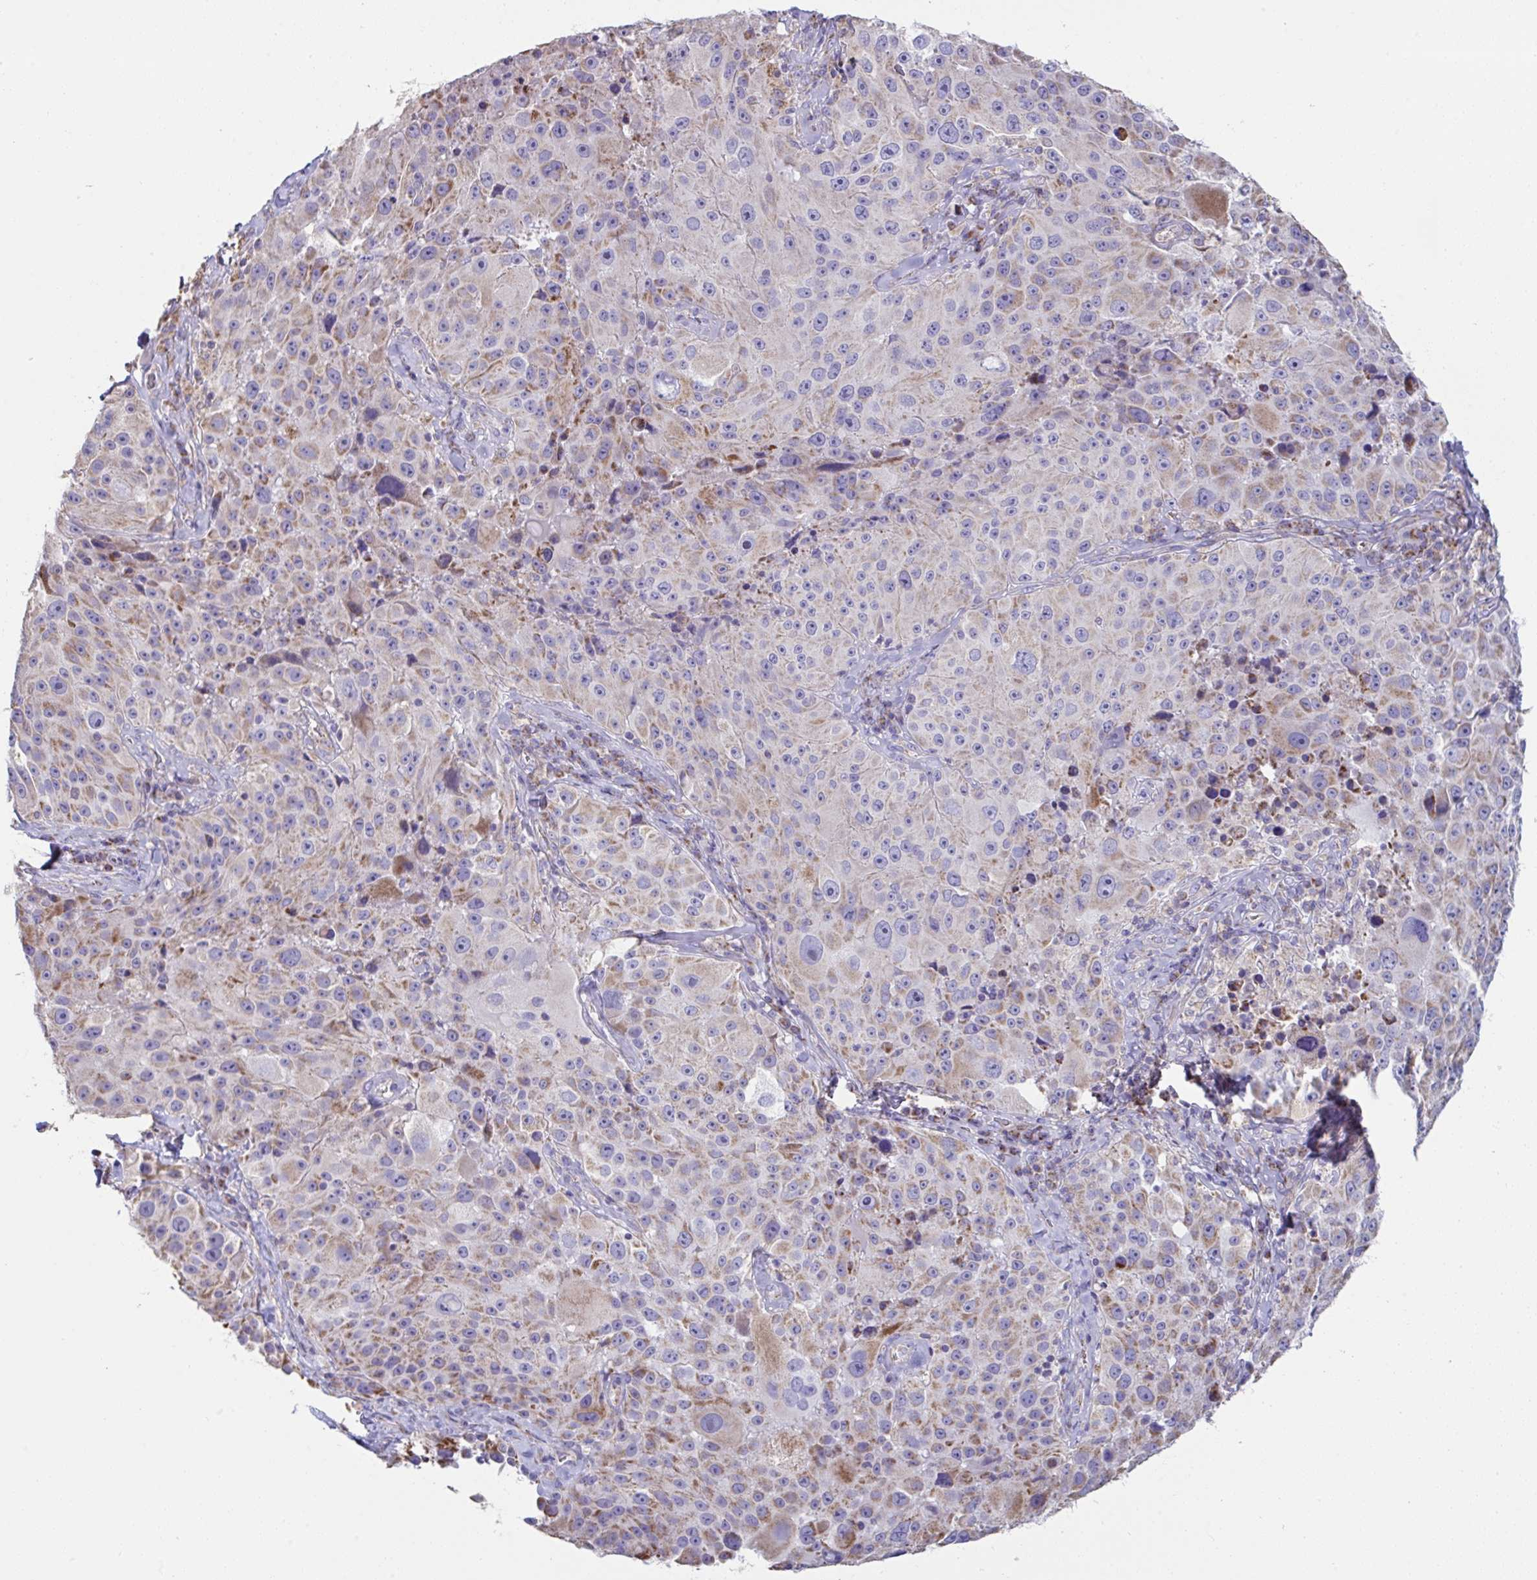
{"staining": {"intensity": "negative", "quantity": "none", "location": "none"}, "tissue": "melanoma", "cell_type": "Tumor cells", "image_type": "cancer", "snomed": [{"axis": "morphology", "description": "Malignant melanoma, Metastatic site"}, {"axis": "topography", "description": "Lymph node"}], "caption": "A micrograph of melanoma stained for a protein demonstrates no brown staining in tumor cells. The staining was performed using DAB (3,3'-diaminobenzidine) to visualize the protein expression in brown, while the nuclei were stained in blue with hematoxylin (Magnification: 20x).", "gene": "DOK7", "patient": {"sex": "male", "age": 62}}